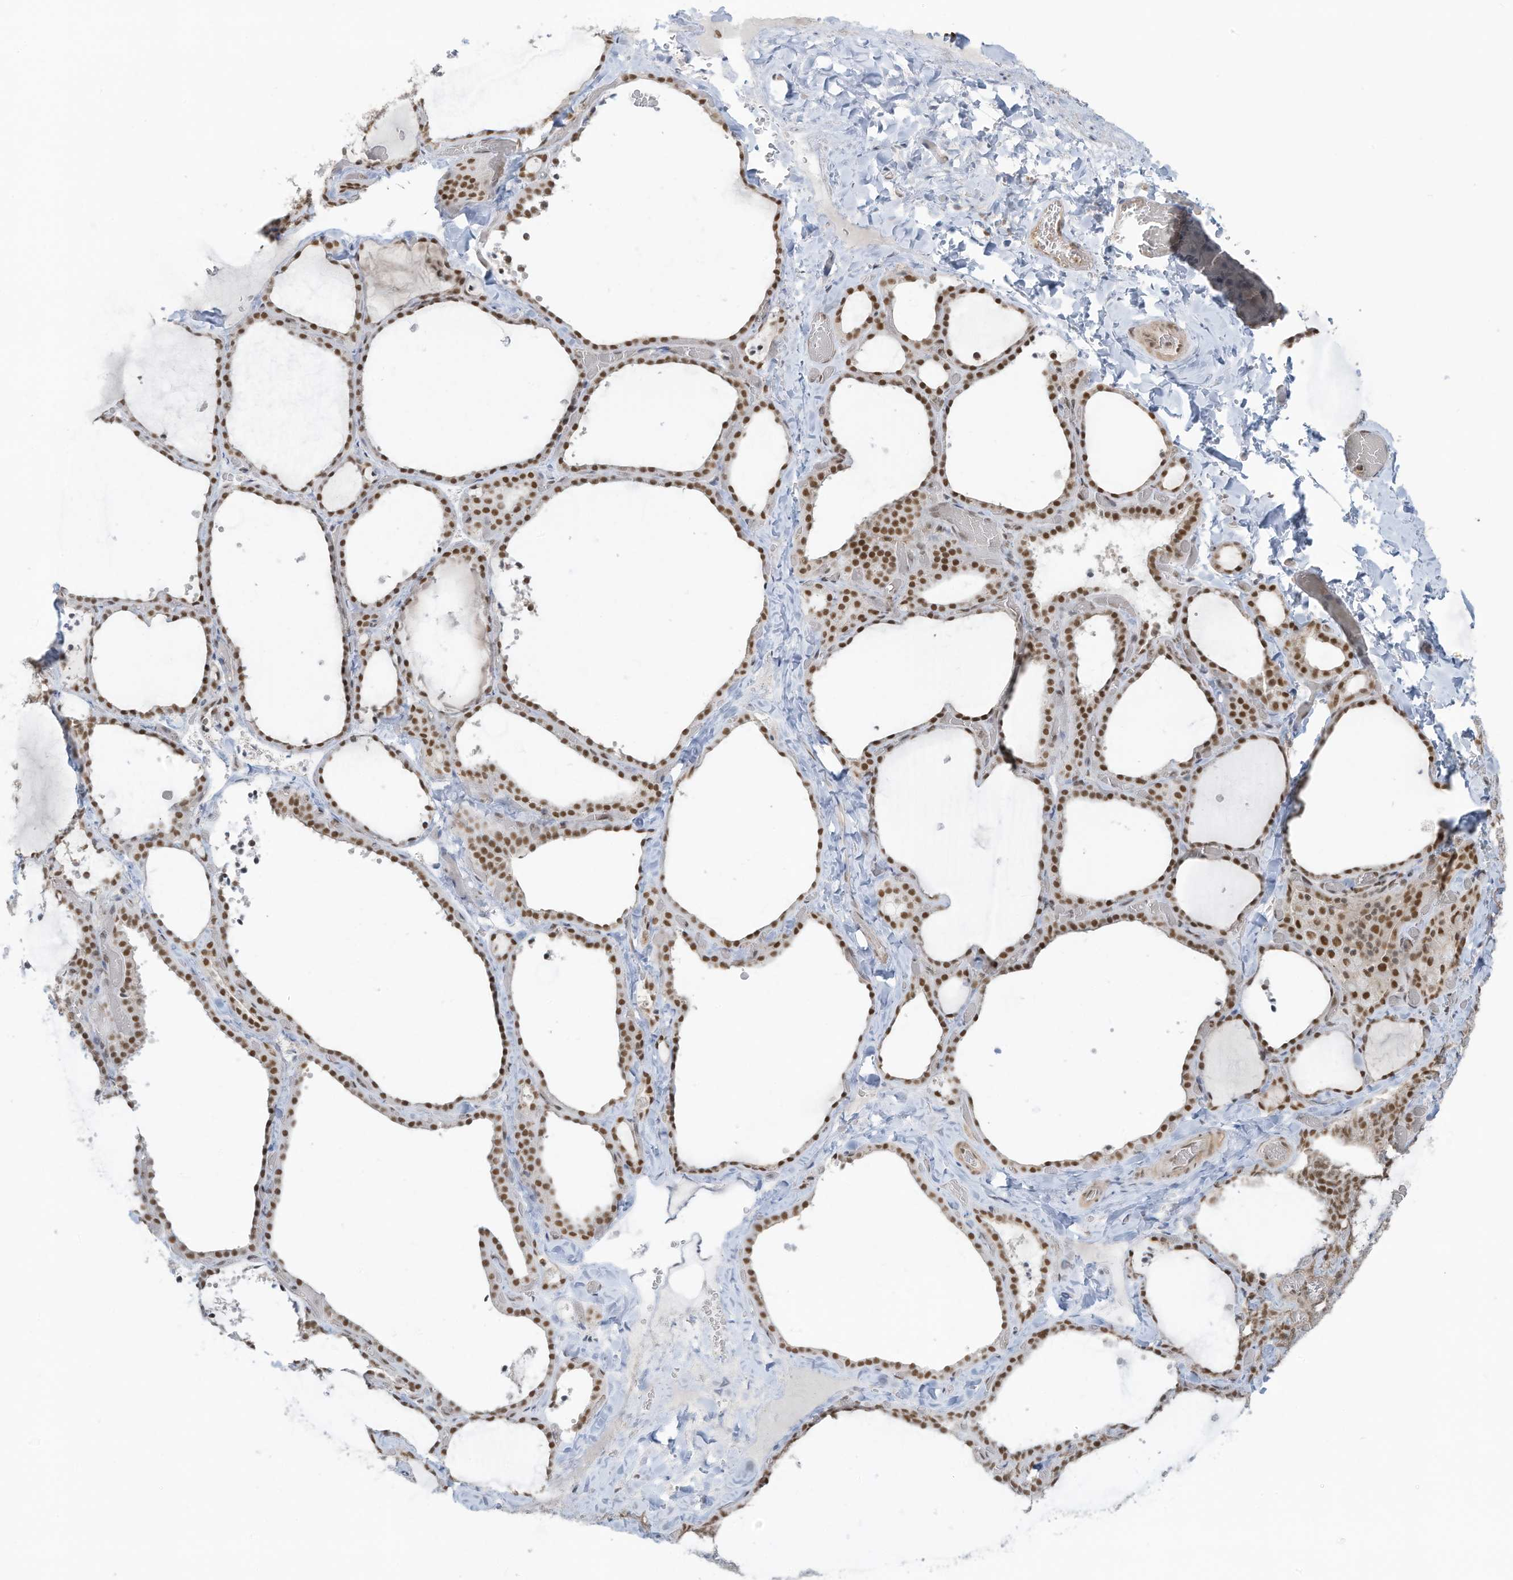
{"staining": {"intensity": "strong", "quantity": ">75%", "location": "nuclear"}, "tissue": "thyroid gland", "cell_type": "Glandular cells", "image_type": "normal", "snomed": [{"axis": "morphology", "description": "Normal tissue, NOS"}, {"axis": "topography", "description": "Thyroid gland"}], "caption": "Immunohistochemical staining of benign human thyroid gland demonstrates >75% levels of strong nuclear protein staining in approximately >75% of glandular cells.", "gene": "DBR1", "patient": {"sex": "female", "age": 22}}